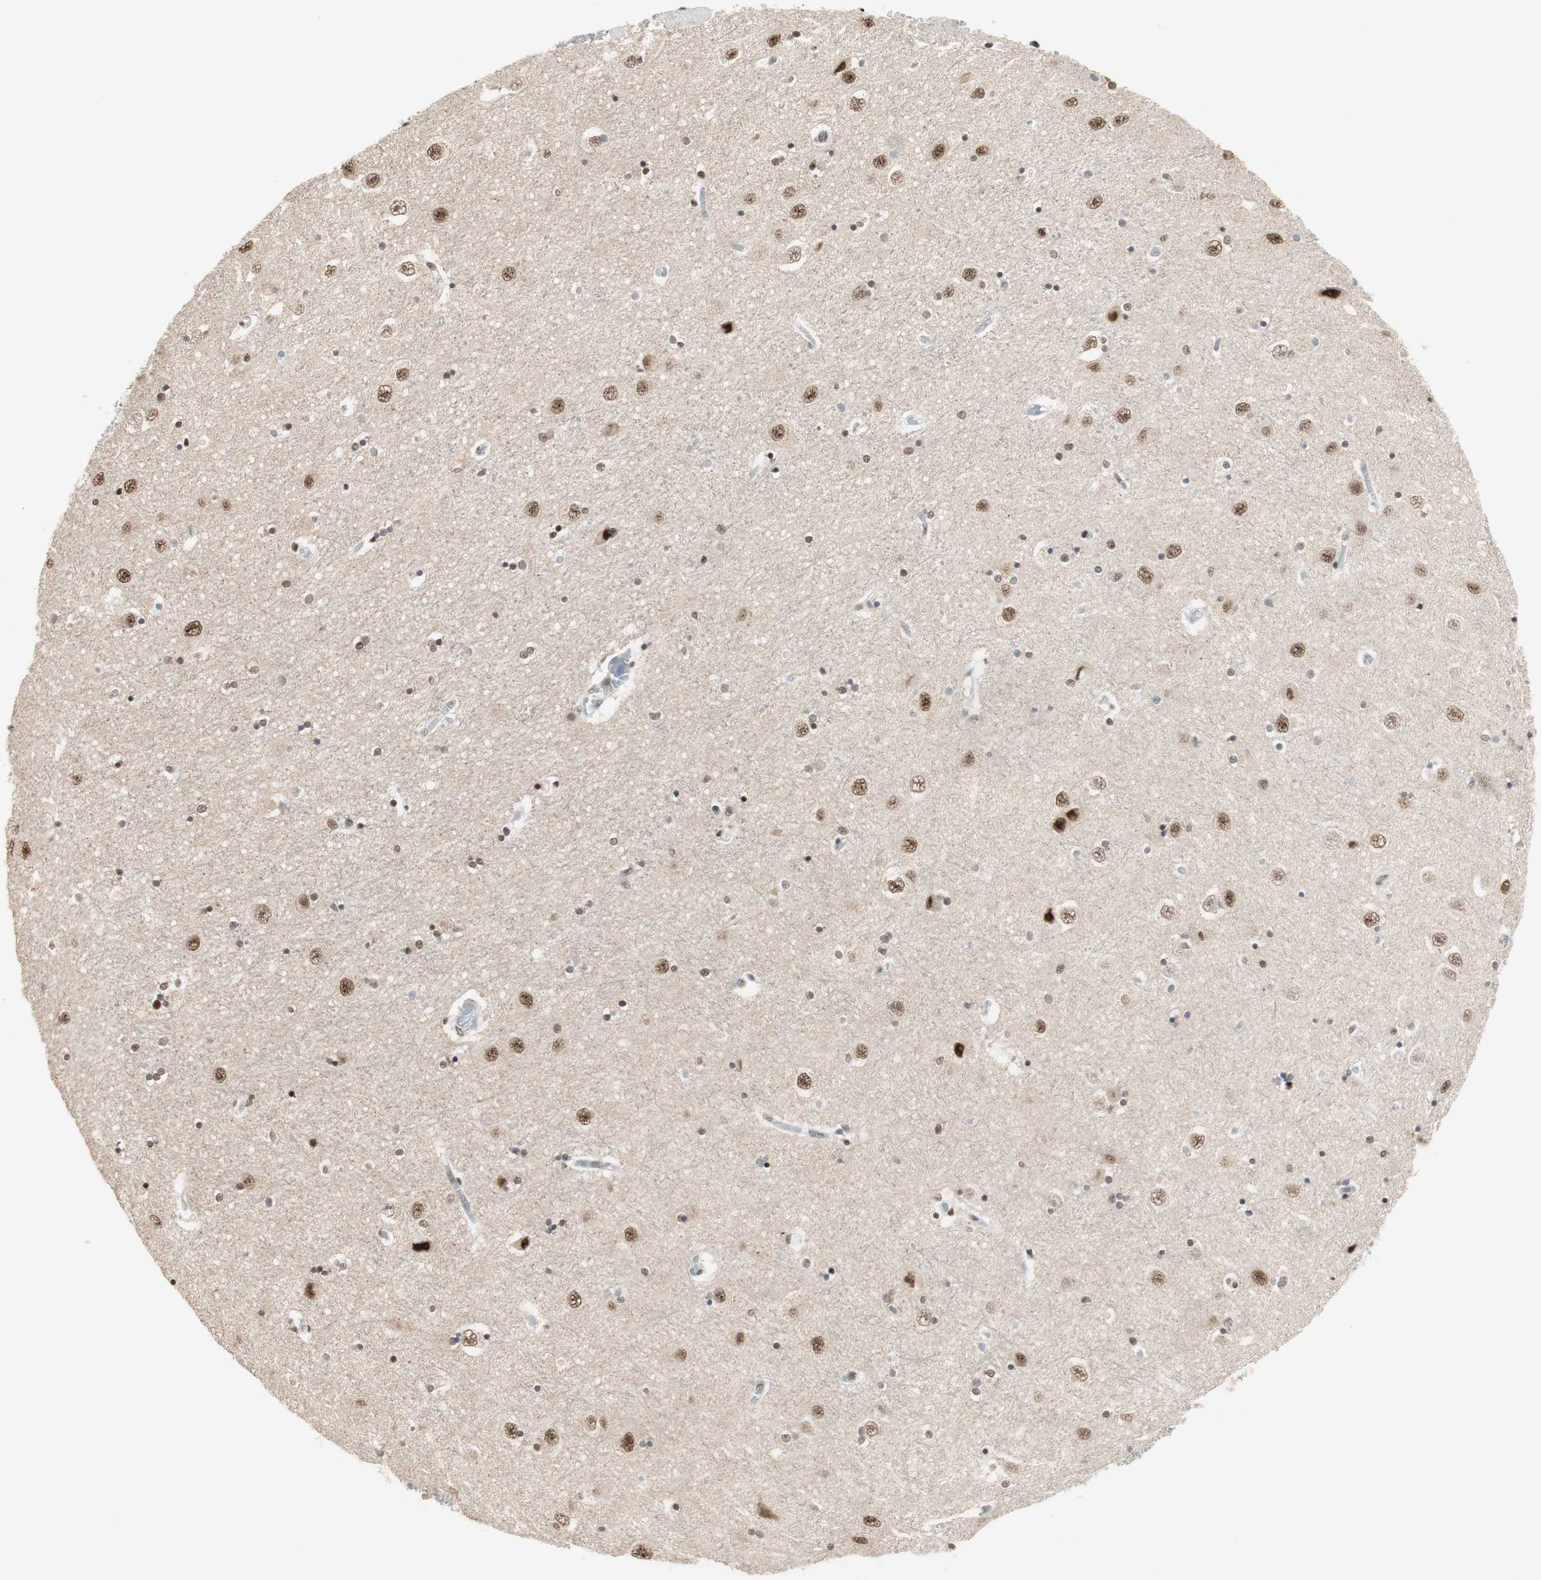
{"staining": {"intensity": "moderate", "quantity": ">75%", "location": "nuclear"}, "tissue": "hippocampus", "cell_type": "Glial cells", "image_type": "normal", "snomed": [{"axis": "morphology", "description": "Normal tissue, NOS"}, {"axis": "topography", "description": "Hippocampus"}], "caption": "Protein expression analysis of benign human hippocampus reveals moderate nuclear expression in approximately >75% of glial cells. The protein is shown in brown color, while the nuclei are stained blue.", "gene": "SMARCE1", "patient": {"sex": "female", "age": 54}}